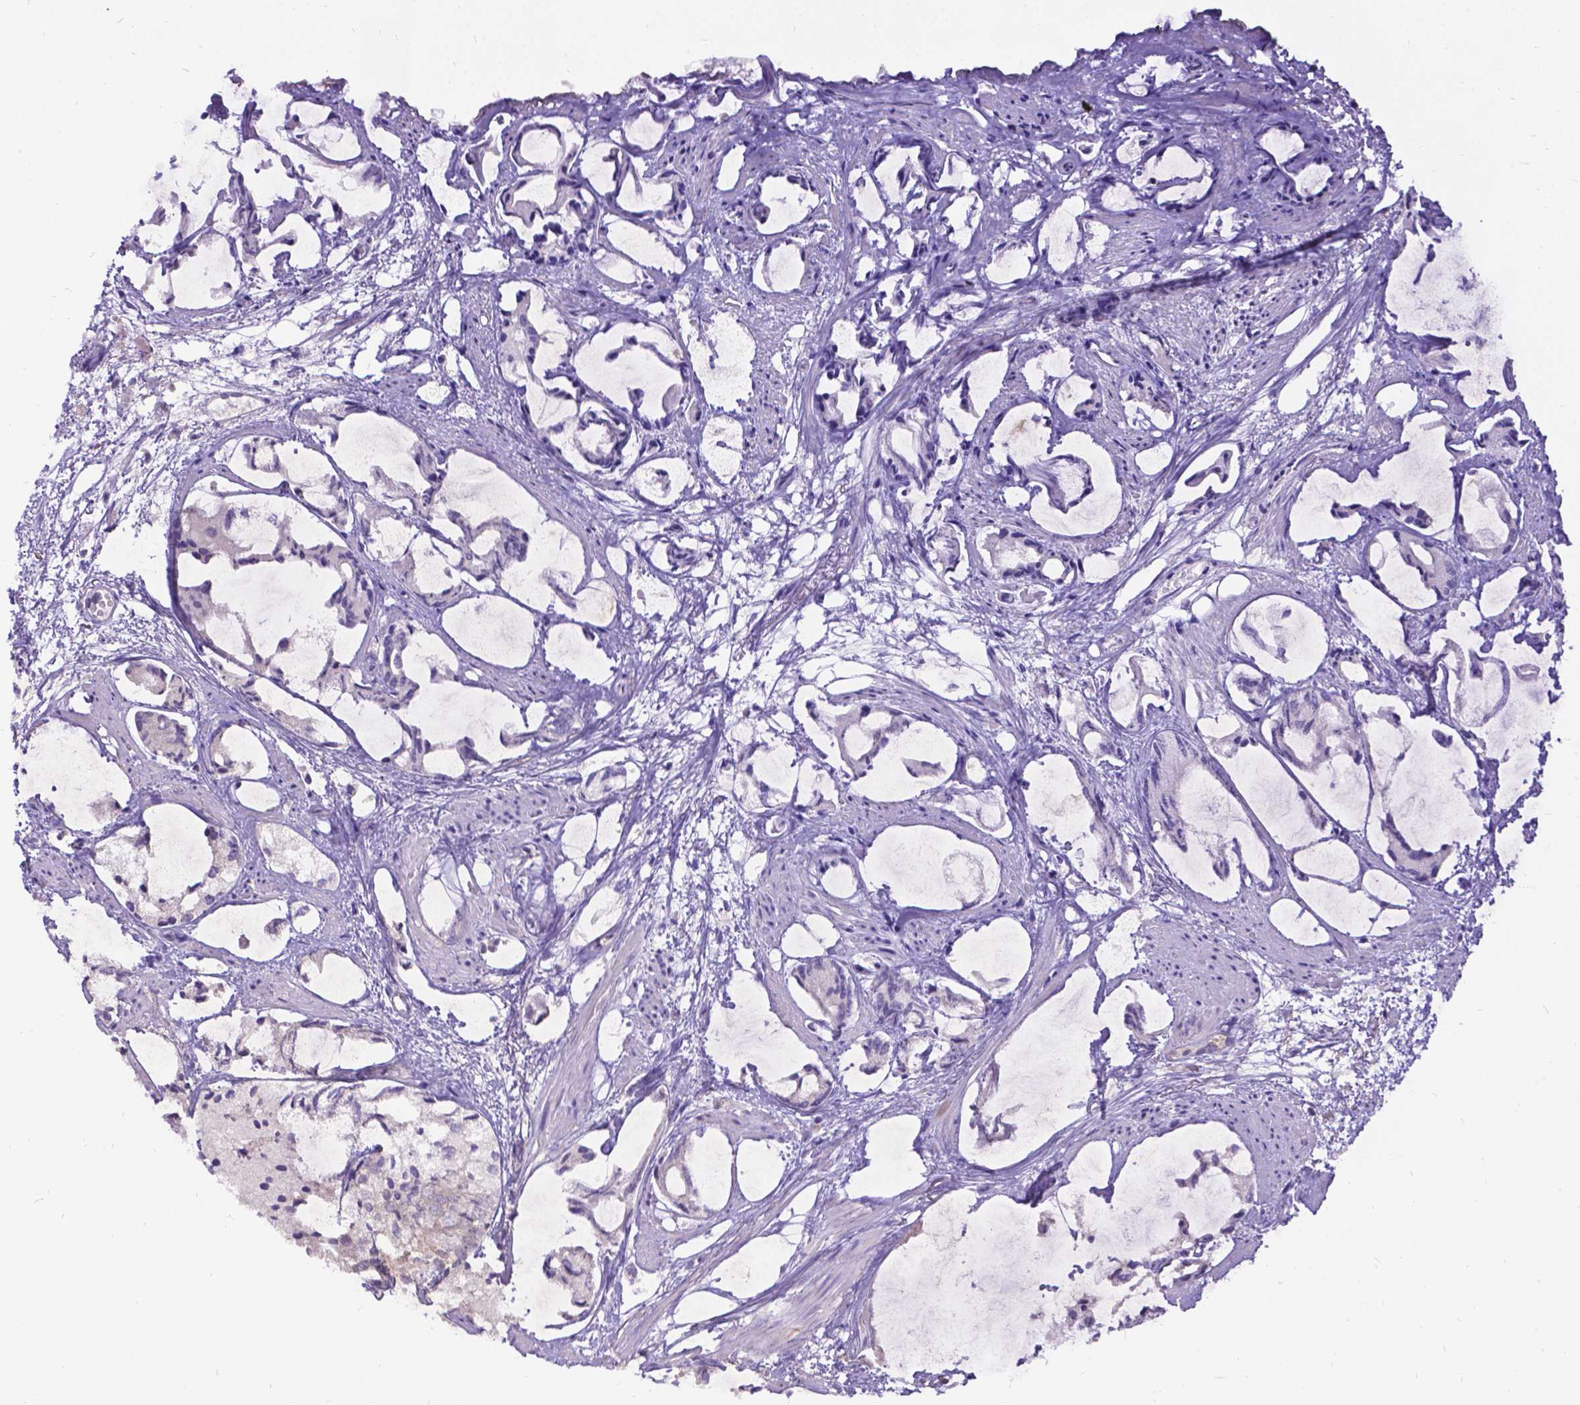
{"staining": {"intensity": "negative", "quantity": "none", "location": "none"}, "tissue": "prostate cancer", "cell_type": "Tumor cells", "image_type": "cancer", "snomed": [{"axis": "morphology", "description": "Adenocarcinoma, High grade"}, {"axis": "topography", "description": "Prostate"}], "caption": "The image reveals no staining of tumor cells in adenocarcinoma (high-grade) (prostate).", "gene": "DENND6A", "patient": {"sex": "male", "age": 85}}